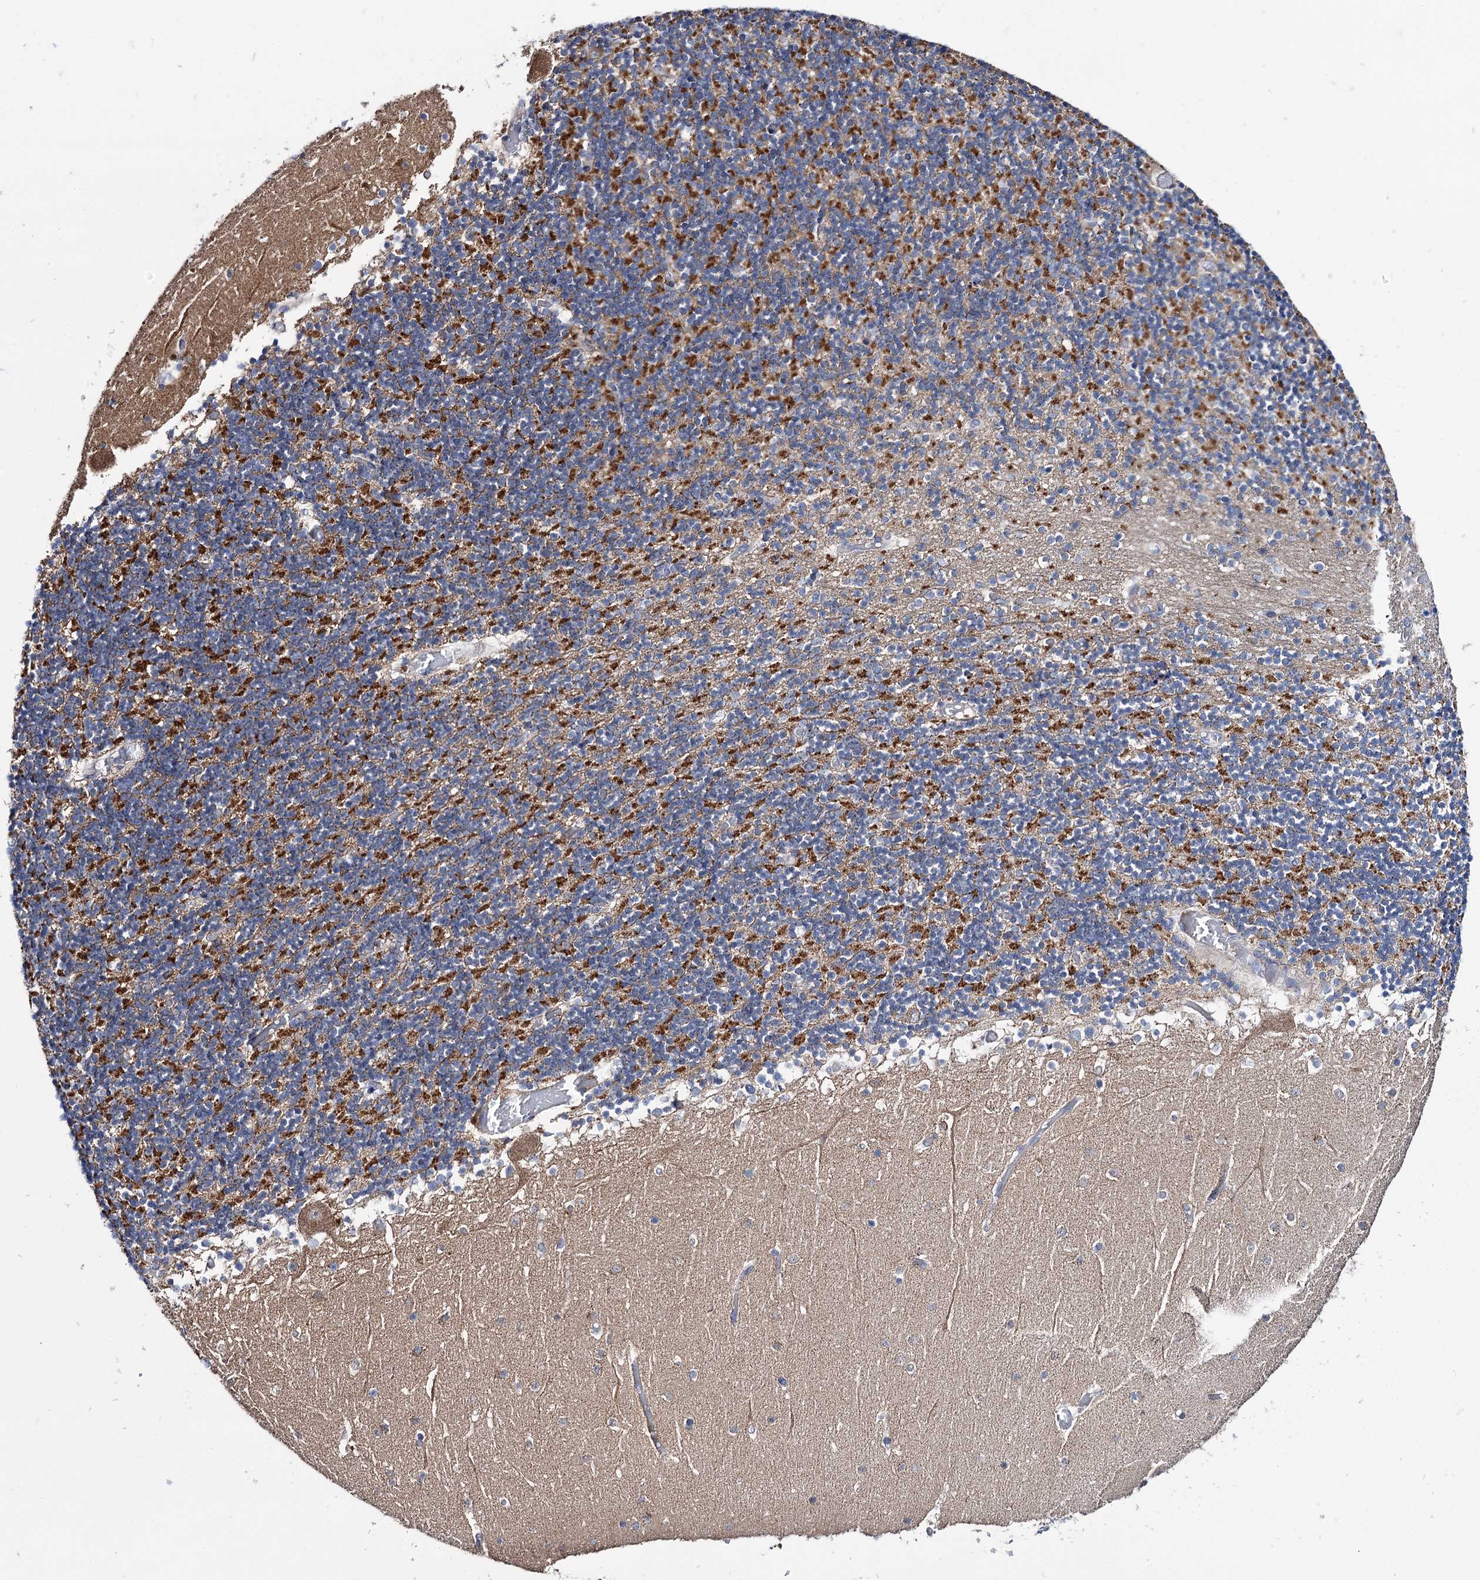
{"staining": {"intensity": "strong", "quantity": "25%-75%", "location": "cytoplasmic/membranous"}, "tissue": "cerebellum", "cell_type": "Cells in granular layer", "image_type": "normal", "snomed": [{"axis": "morphology", "description": "Normal tissue, NOS"}, {"axis": "topography", "description": "Cerebellum"}], "caption": "Approximately 25%-75% of cells in granular layer in unremarkable cerebellum demonstrate strong cytoplasmic/membranous protein expression as visualized by brown immunohistochemical staining.", "gene": "UBASH3B", "patient": {"sex": "female", "age": 28}}